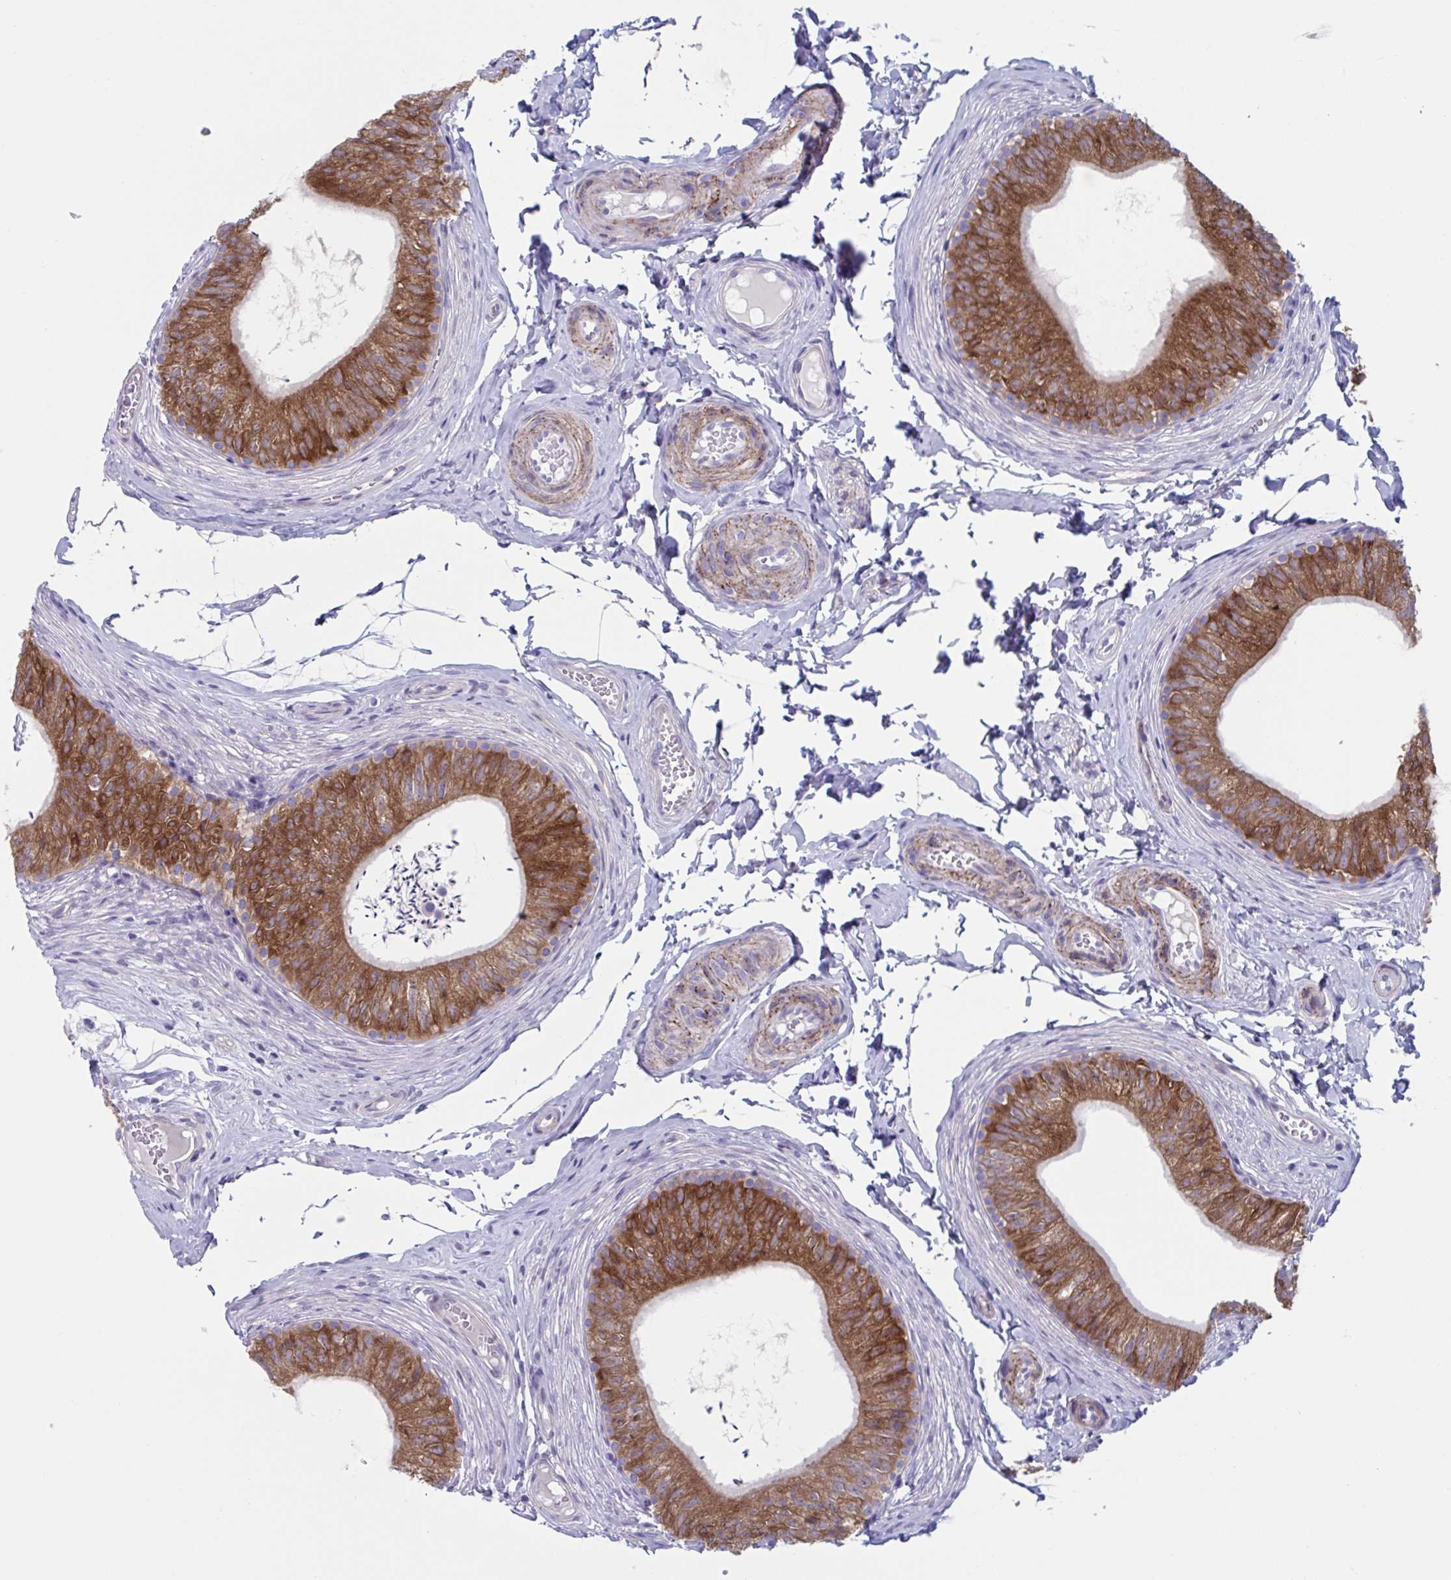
{"staining": {"intensity": "strong", "quantity": ">75%", "location": "cytoplasmic/membranous"}, "tissue": "epididymis", "cell_type": "Glandular cells", "image_type": "normal", "snomed": [{"axis": "morphology", "description": "Normal tissue, NOS"}, {"axis": "topography", "description": "Epididymis, spermatic cord, NOS"}, {"axis": "topography", "description": "Epididymis"}, {"axis": "topography", "description": "Peripheral nerve tissue"}], "caption": "Immunohistochemistry (IHC) micrograph of benign epididymis stained for a protein (brown), which reveals high levels of strong cytoplasmic/membranous expression in about >75% of glandular cells.", "gene": "LPIN3", "patient": {"sex": "male", "age": 29}}